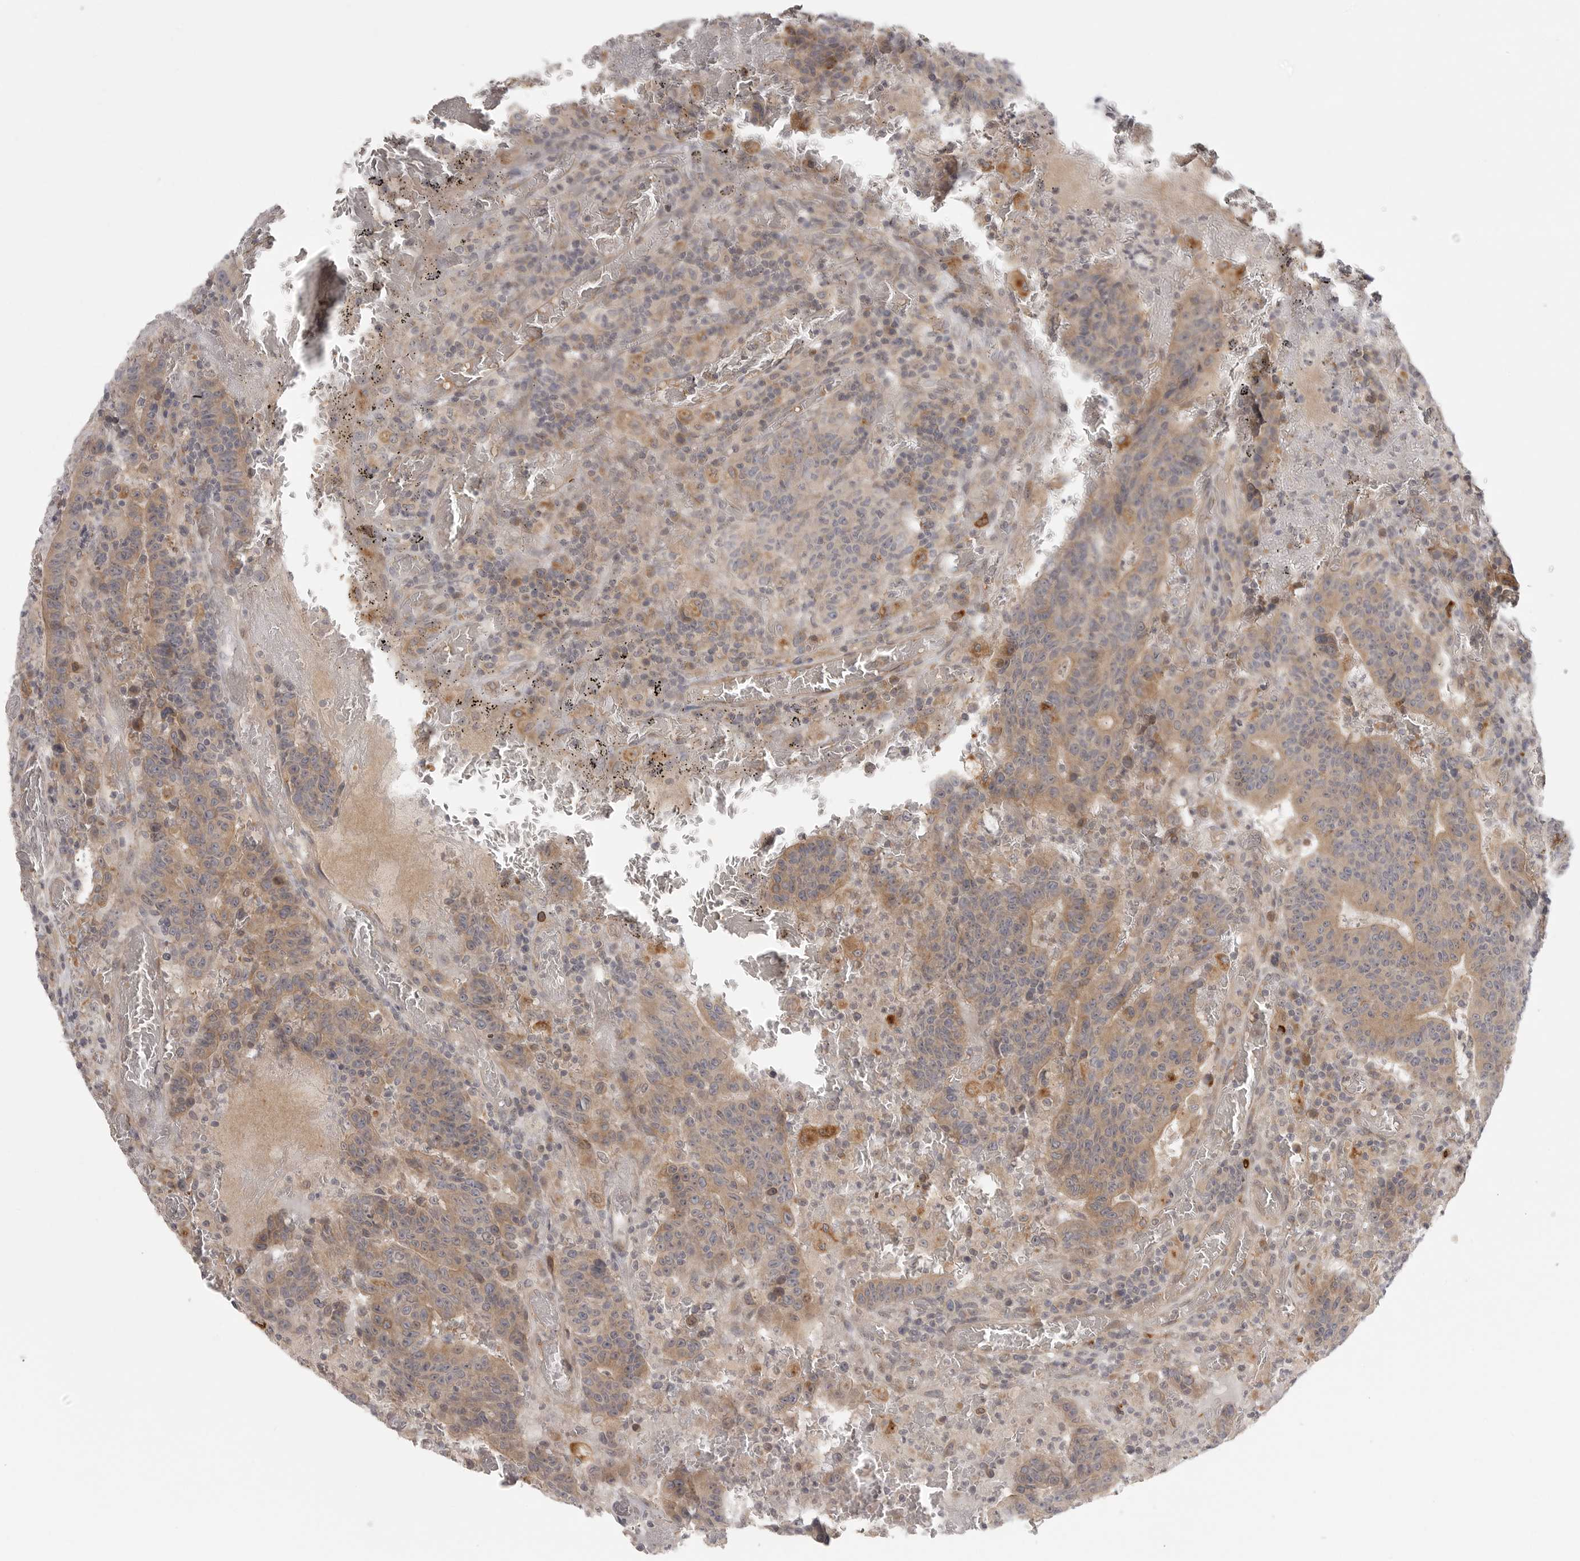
{"staining": {"intensity": "weak", "quantity": ">75%", "location": "cytoplasmic/membranous"}, "tissue": "colorectal cancer", "cell_type": "Tumor cells", "image_type": "cancer", "snomed": [{"axis": "morphology", "description": "Adenocarcinoma, NOS"}, {"axis": "topography", "description": "Colon"}], "caption": "Colorectal adenocarcinoma tissue displays weak cytoplasmic/membranous expression in about >75% of tumor cells, visualized by immunohistochemistry. (DAB (3,3'-diaminobenzidine) = brown stain, brightfield microscopy at high magnification).", "gene": "CCPG1", "patient": {"sex": "female", "age": 75}}